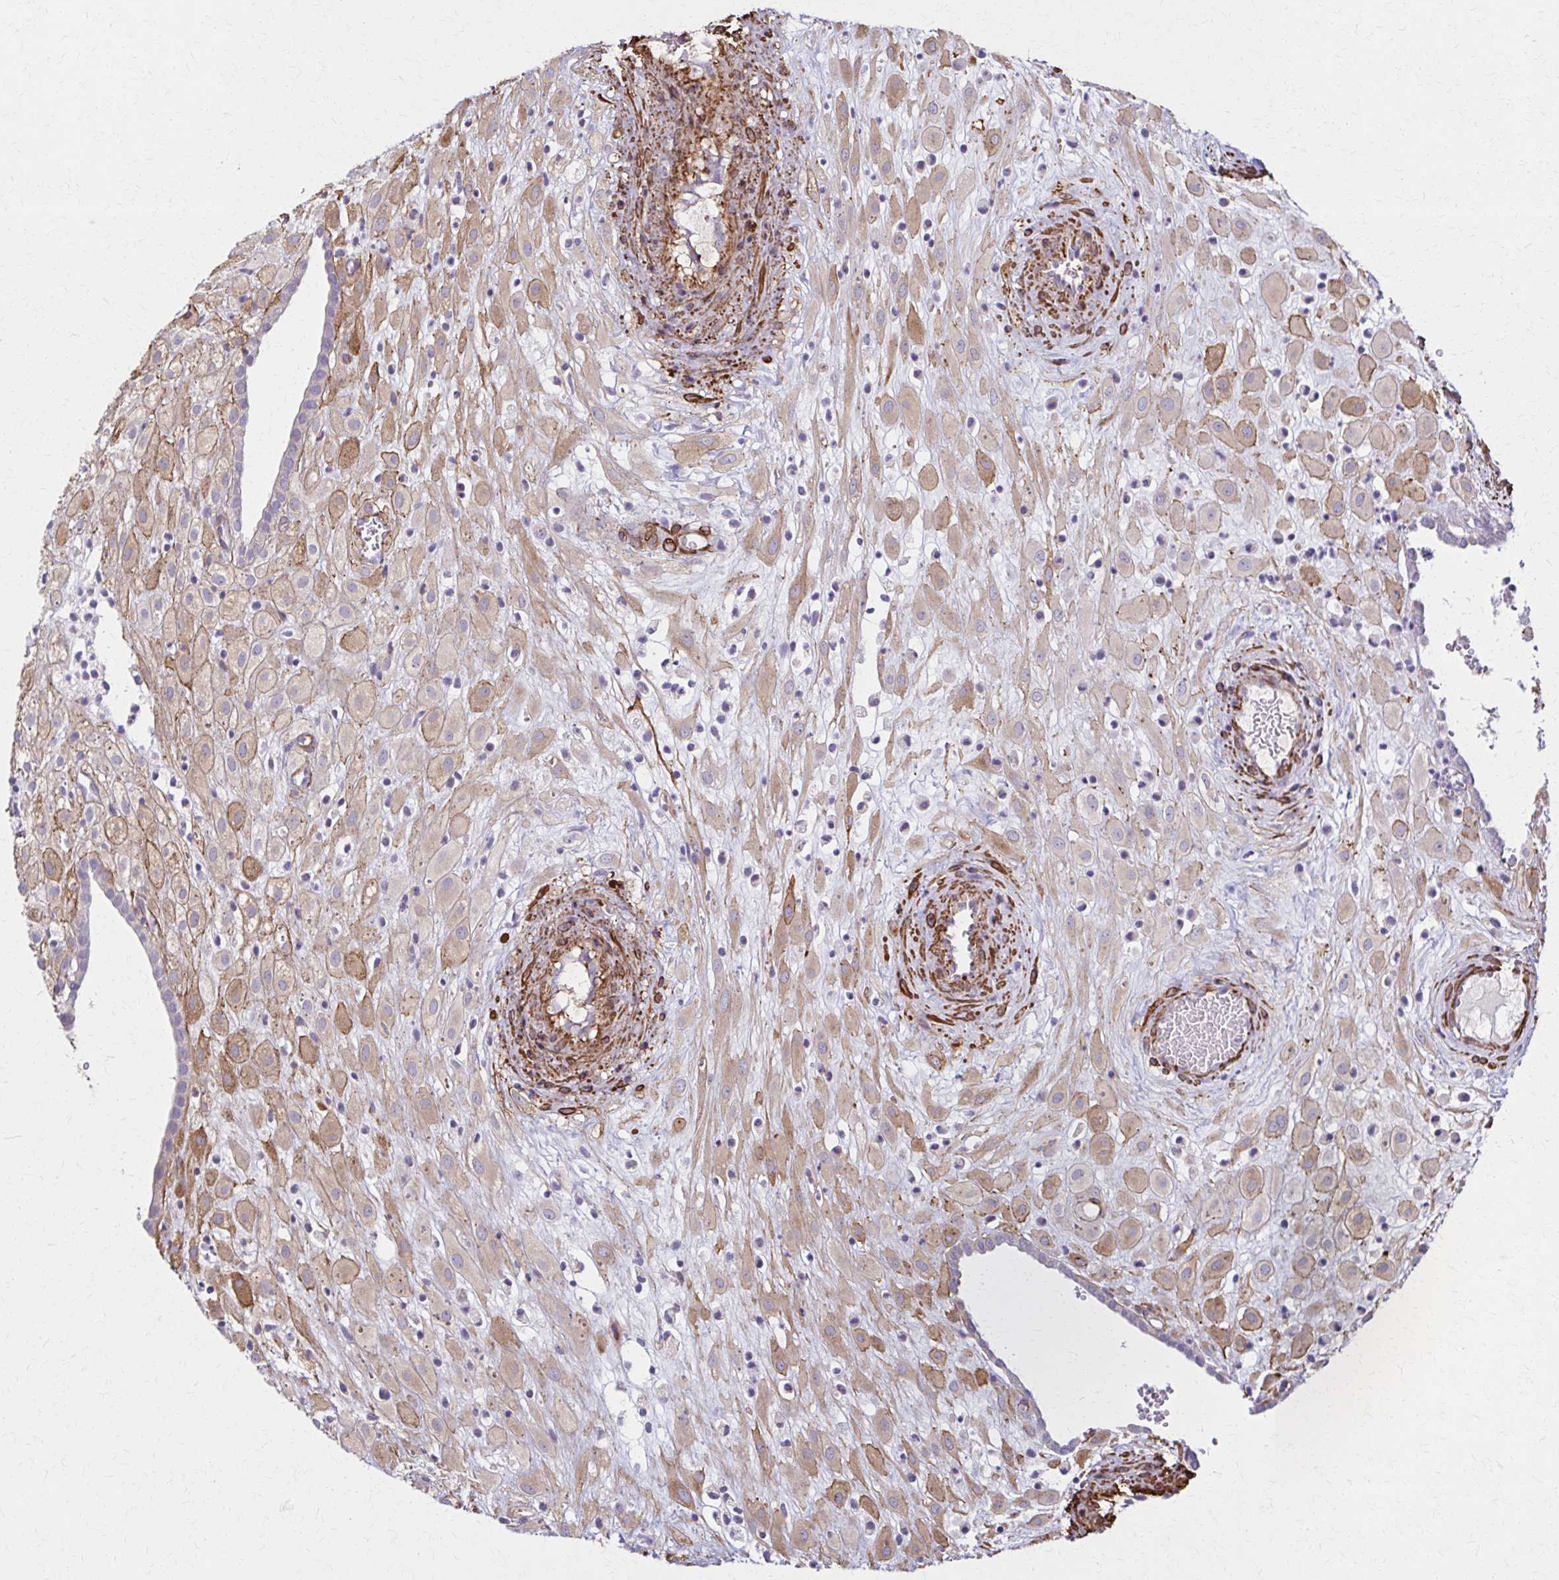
{"staining": {"intensity": "moderate", "quantity": "25%-75%", "location": "cytoplasmic/membranous"}, "tissue": "placenta", "cell_type": "Decidual cells", "image_type": "normal", "snomed": [{"axis": "morphology", "description": "Normal tissue, NOS"}, {"axis": "topography", "description": "Placenta"}], "caption": "Moderate cytoplasmic/membranous staining is seen in approximately 25%-75% of decidual cells in benign placenta. (IHC, brightfield microscopy, high magnification).", "gene": "TIMMDC1", "patient": {"sex": "female", "age": 24}}